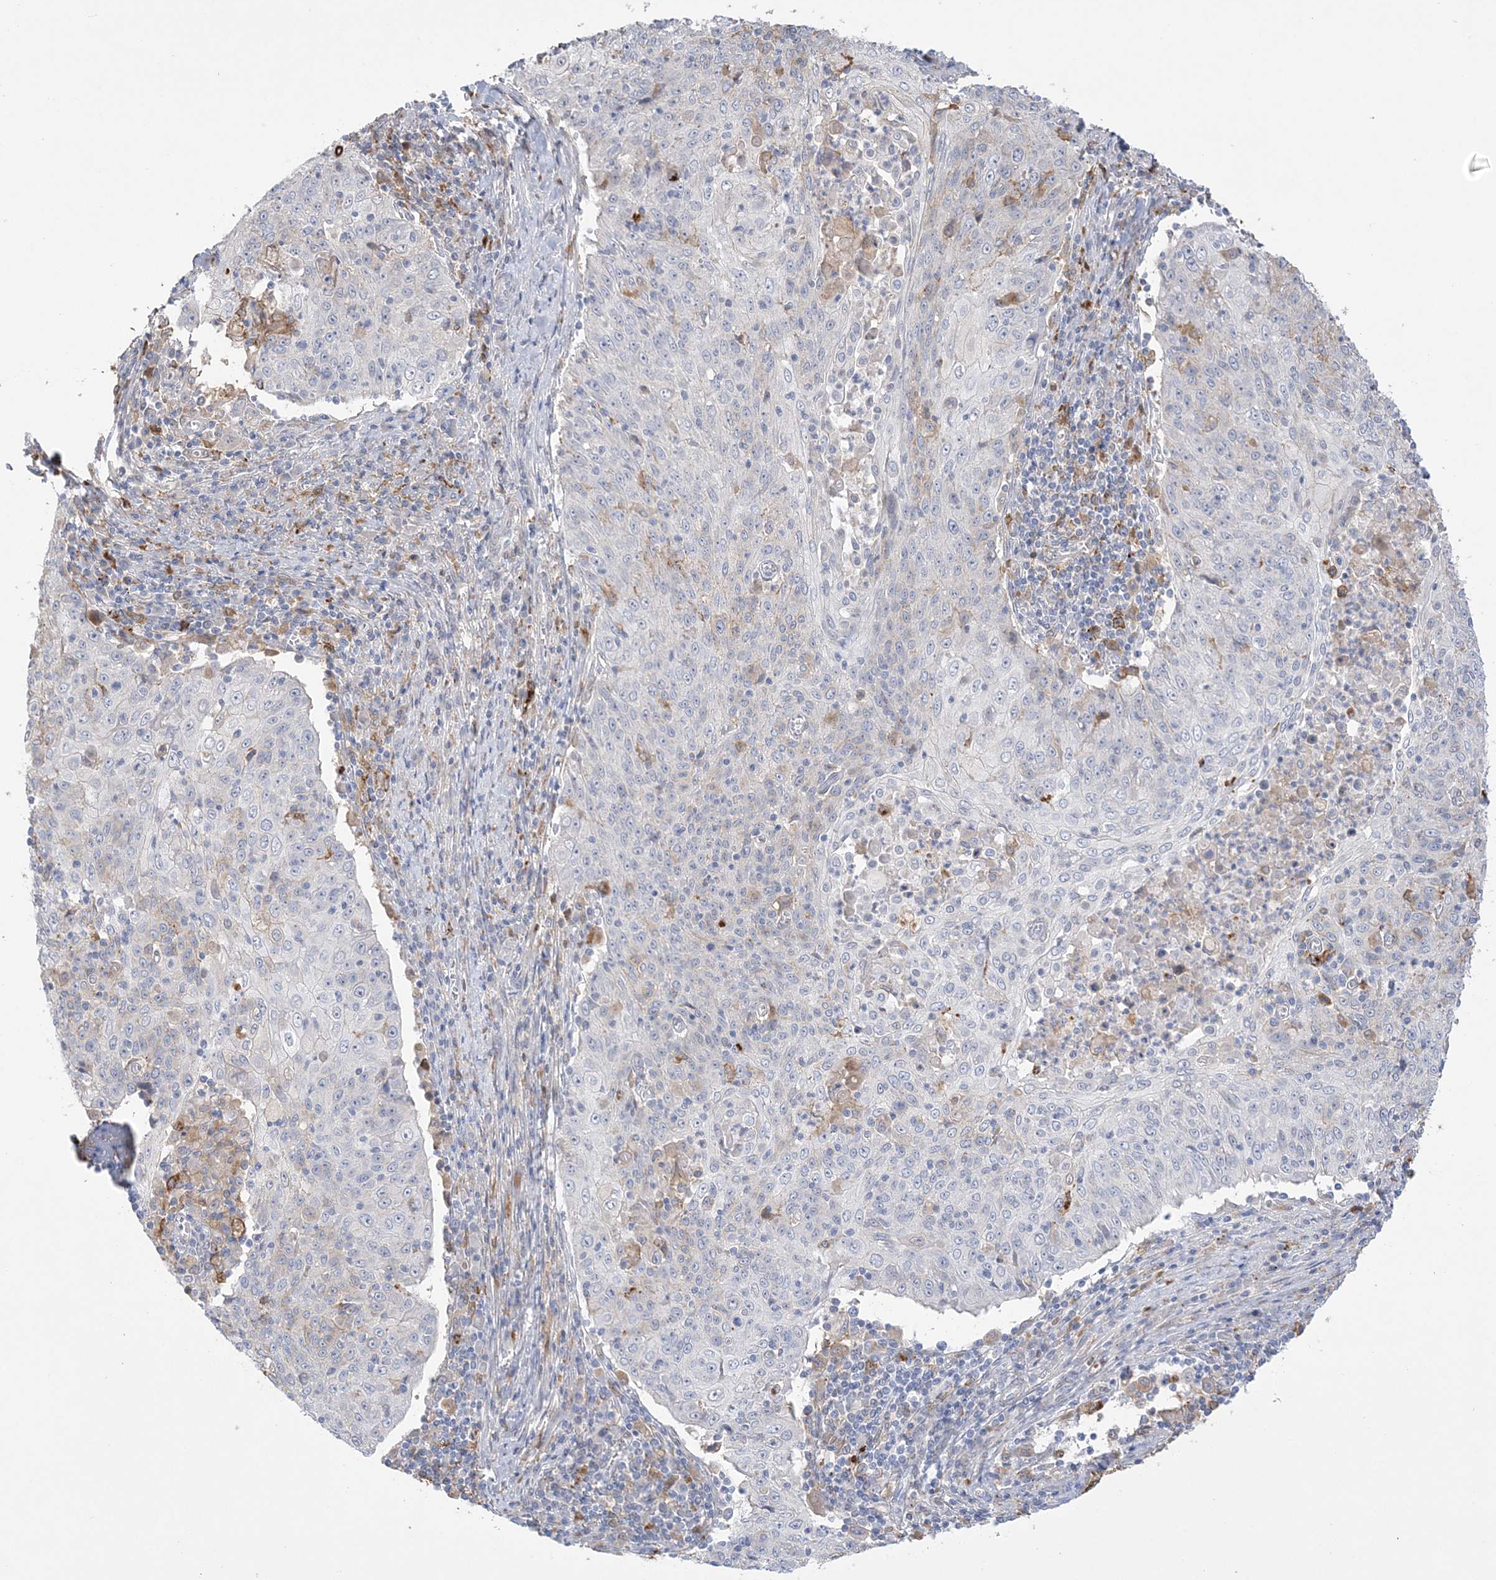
{"staining": {"intensity": "negative", "quantity": "none", "location": "none"}, "tissue": "cervical cancer", "cell_type": "Tumor cells", "image_type": "cancer", "snomed": [{"axis": "morphology", "description": "Squamous cell carcinoma, NOS"}, {"axis": "topography", "description": "Cervix"}], "caption": "An IHC histopathology image of squamous cell carcinoma (cervical) is shown. There is no staining in tumor cells of squamous cell carcinoma (cervical). The staining was performed using DAB to visualize the protein expression in brown, while the nuclei were stained in blue with hematoxylin (Magnification: 20x).", "gene": "HAAO", "patient": {"sex": "female", "age": 48}}